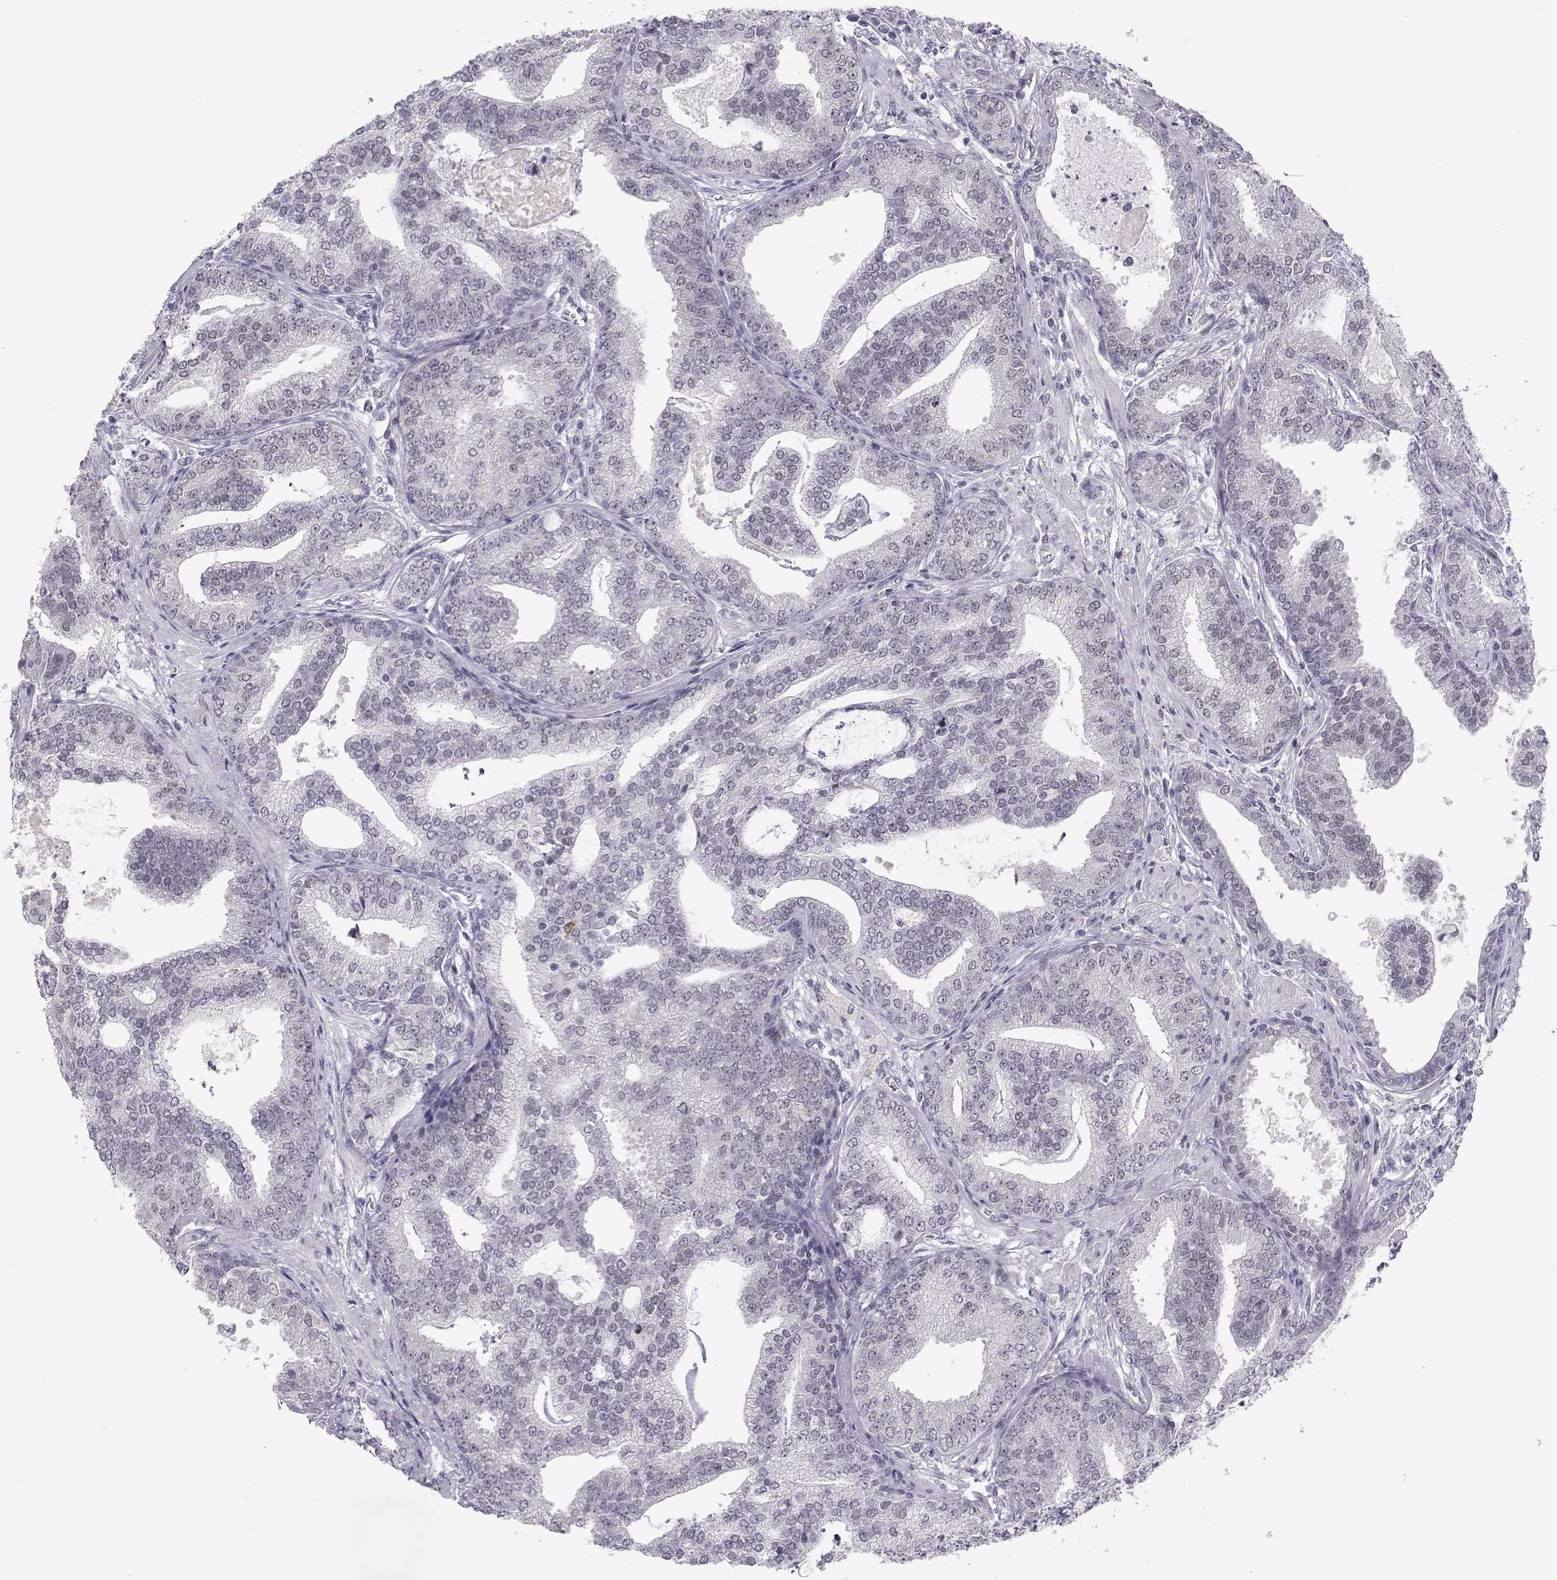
{"staining": {"intensity": "negative", "quantity": "none", "location": "none"}, "tissue": "prostate cancer", "cell_type": "Tumor cells", "image_type": "cancer", "snomed": [{"axis": "morphology", "description": "Adenocarcinoma, NOS"}, {"axis": "topography", "description": "Prostate"}], "caption": "Immunohistochemical staining of human prostate cancer shows no significant positivity in tumor cells.", "gene": "SIX6", "patient": {"sex": "male", "age": 64}}